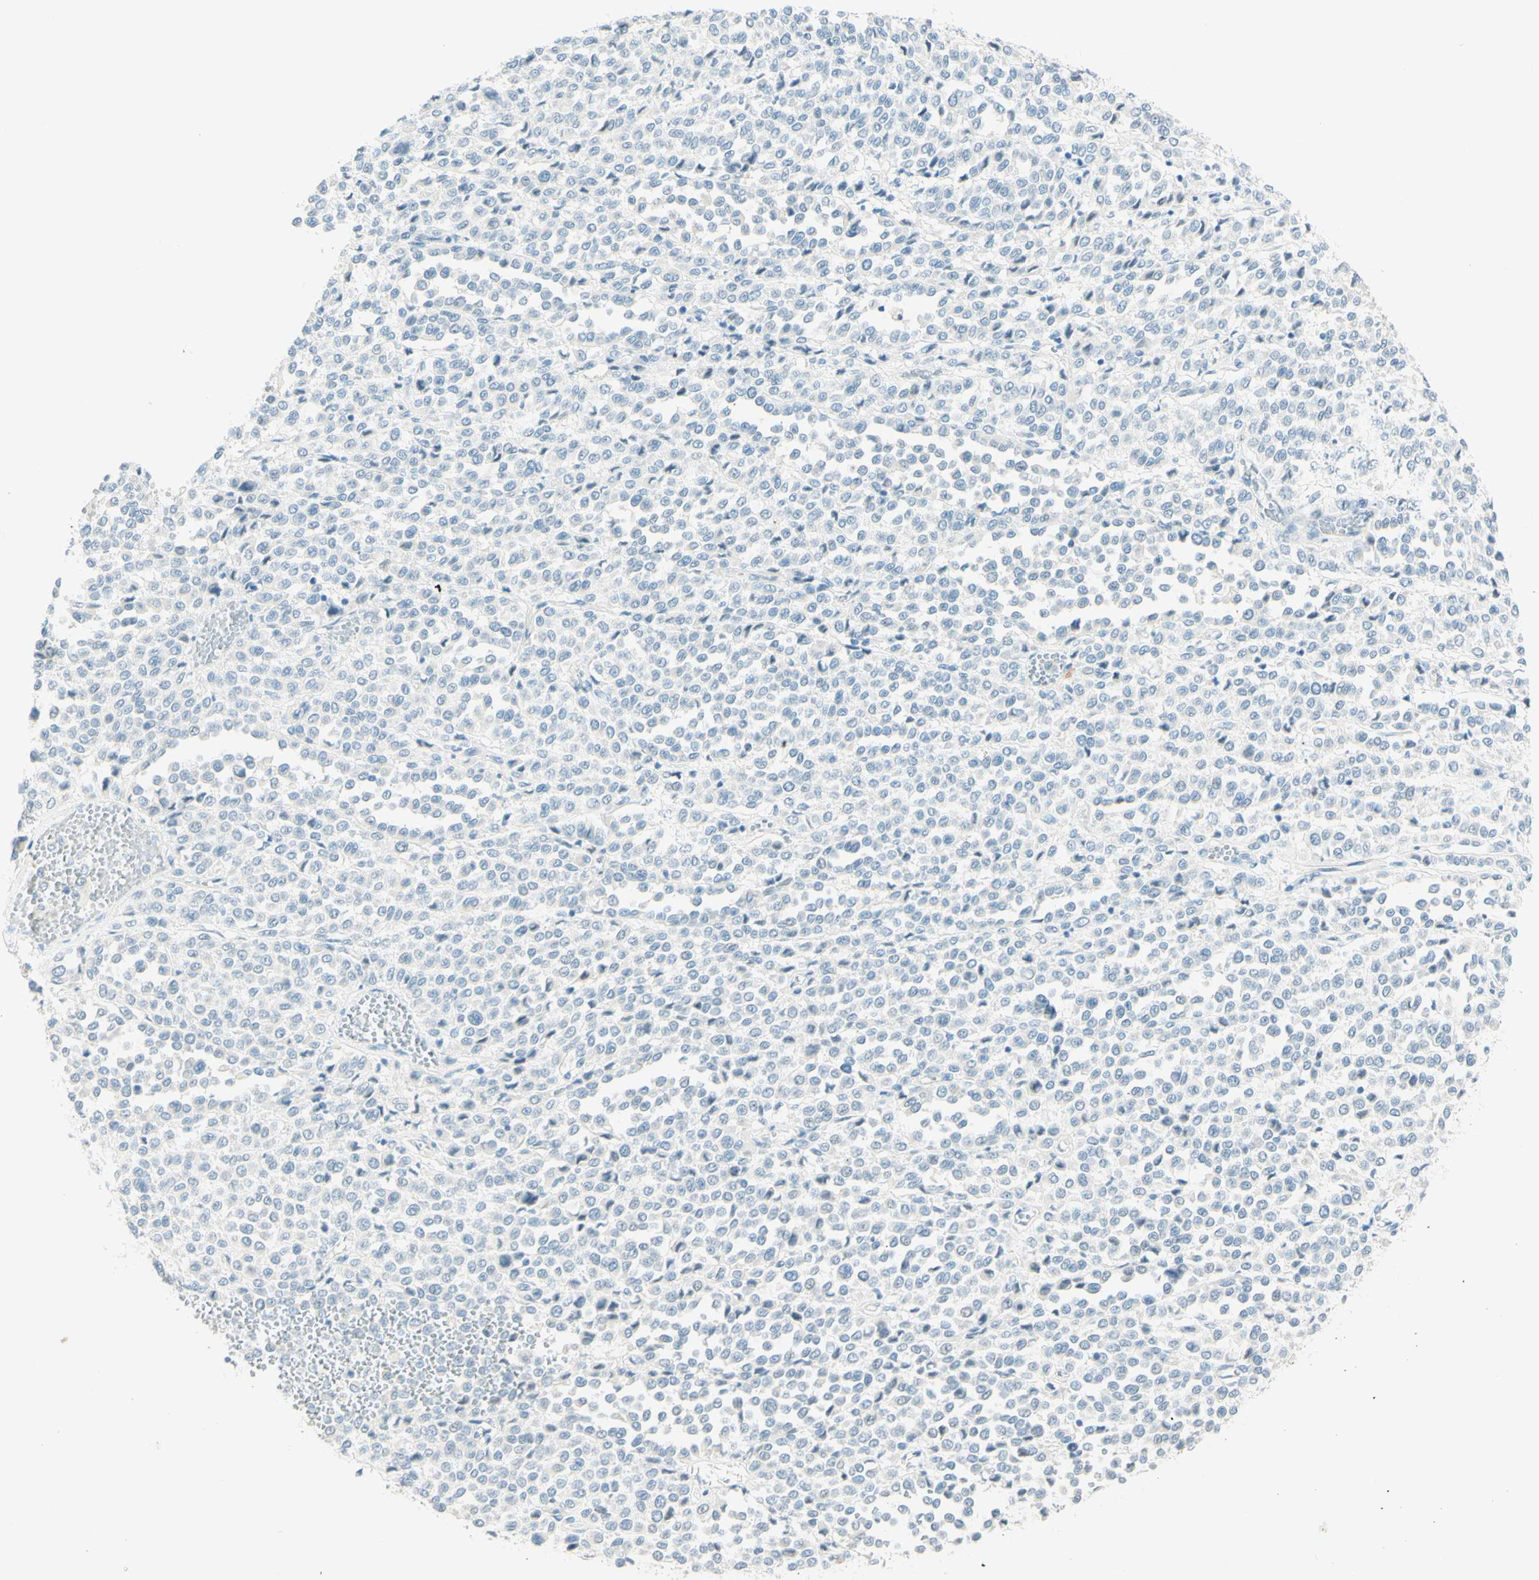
{"staining": {"intensity": "negative", "quantity": "none", "location": "none"}, "tissue": "melanoma", "cell_type": "Tumor cells", "image_type": "cancer", "snomed": [{"axis": "morphology", "description": "Malignant melanoma, Metastatic site"}, {"axis": "topography", "description": "Pancreas"}], "caption": "IHC photomicrograph of neoplastic tissue: human malignant melanoma (metastatic site) stained with DAB demonstrates no significant protein positivity in tumor cells.", "gene": "TMEM132D", "patient": {"sex": "female", "age": 30}}